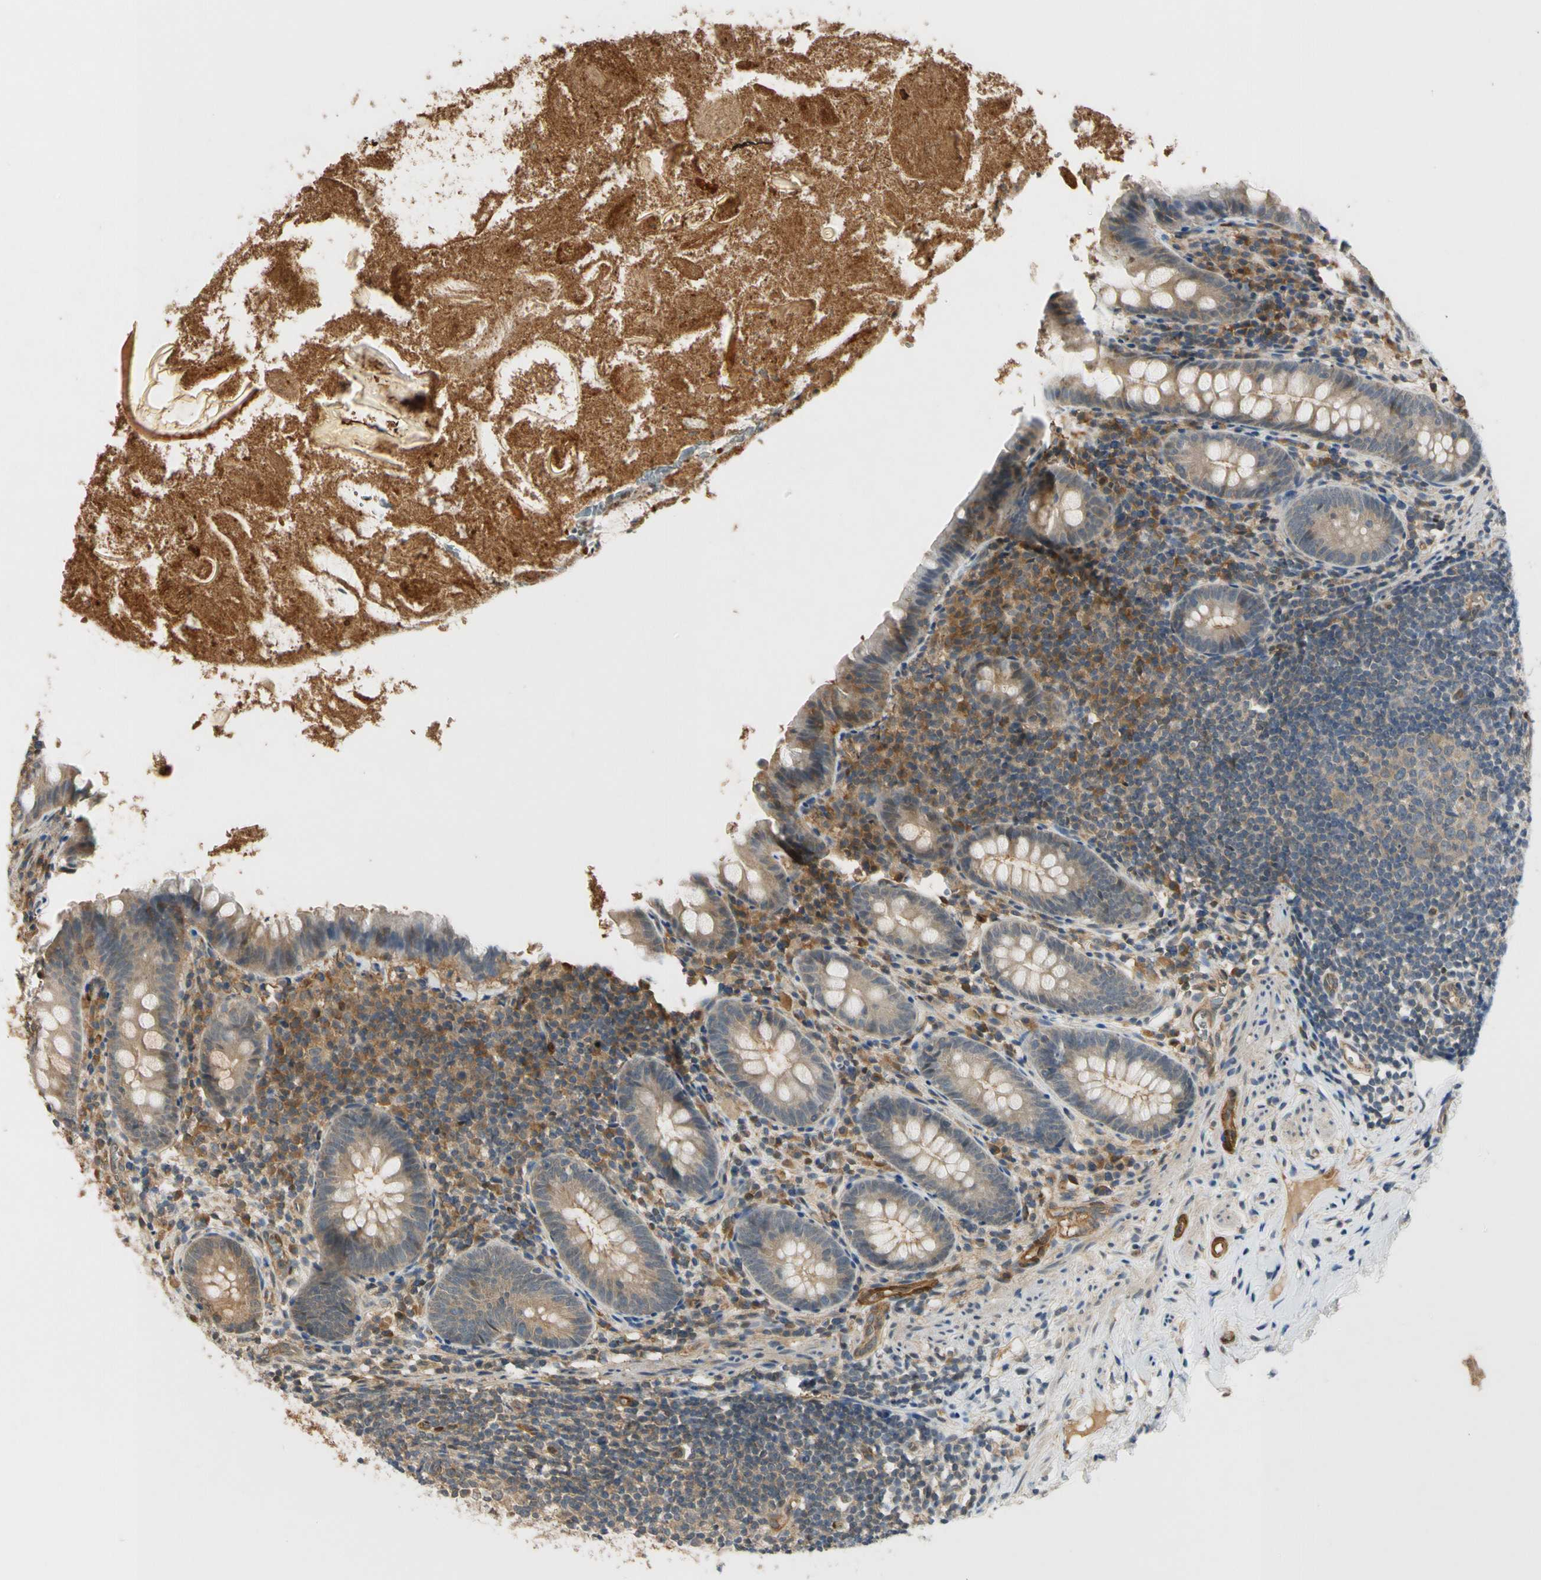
{"staining": {"intensity": "weak", "quantity": ">75%", "location": "cytoplasmic/membranous"}, "tissue": "appendix", "cell_type": "Glandular cells", "image_type": "normal", "snomed": [{"axis": "morphology", "description": "Normal tissue, NOS"}, {"axis": "topography", "description": "Appendix"}], "caption": "Immunohistochemistry (IHC) staining of benign appendix, which demonstrates low levels of weak cytoplasmic/membranous expression in about >75% of glandular cells indicating weak cytoplasmic/membranous protein expression. The staining was performed using DAB (brown) for protein detection and nuclei were counterstained in hematoxylin (blue).", "gene": "RASGRF1", "patient": {"sex": "male", "age": 52}}